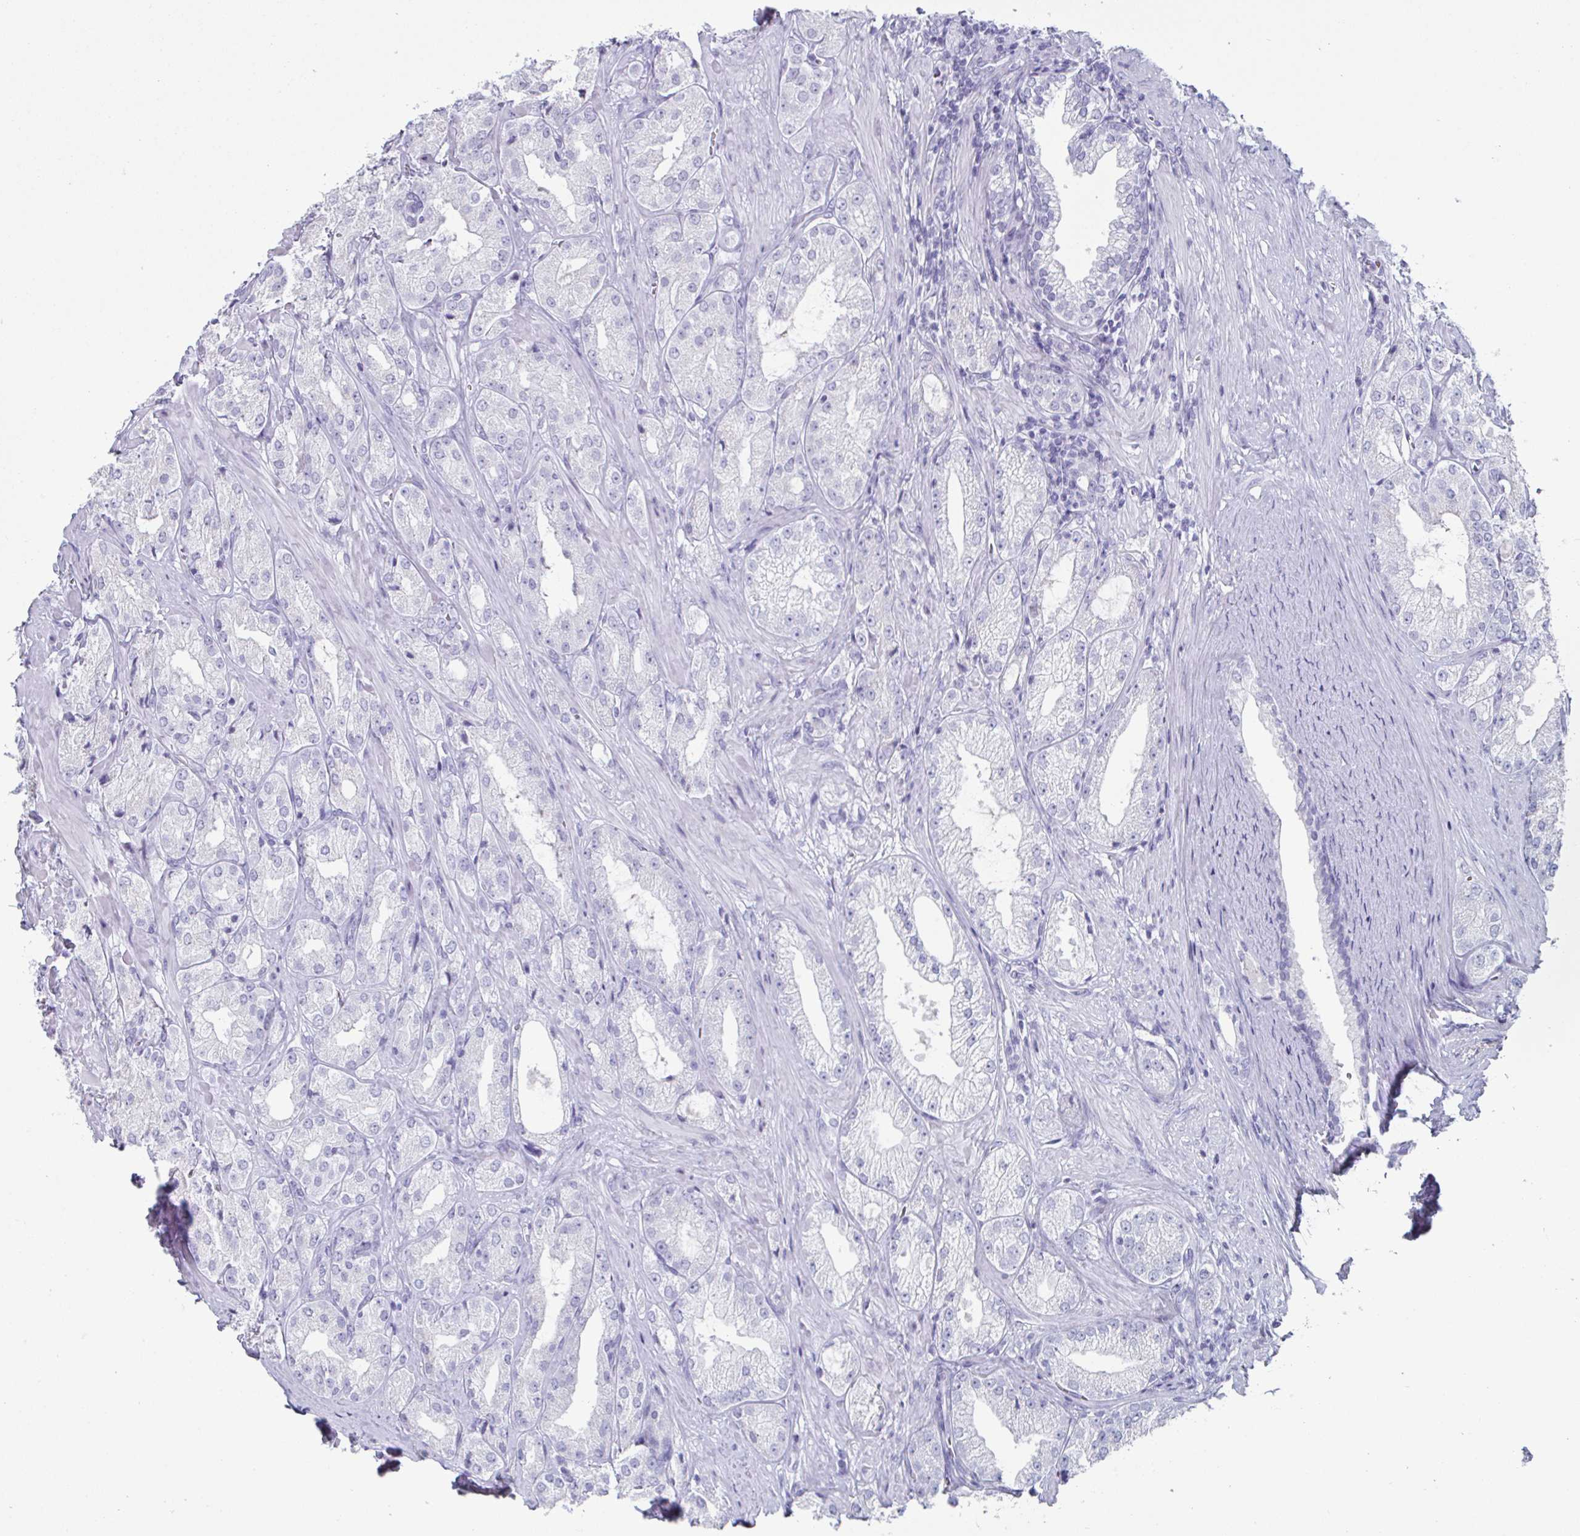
{"staining": {"intensity": "negative", "quantity": "none", "location": "none"}, "tissue": "prostate cancer", "cell_type": "Tumor cells", "image_type": "cancer", "snomed": [{"axis": "morphology", "description": "Adenocarcinoma, High grade"}, {"axis": "topography", "description": "Prostate"}], "caption": "High magnification brightfield microscopy of prostate cancer (adenocarcinoma (high-grade)) stained with DAB (brown) and counterstained with hematoxylin (blue): tumor cells show no significant expression.", "gene": "CREG2", "patient": {"sex": "male", "age": 68}}